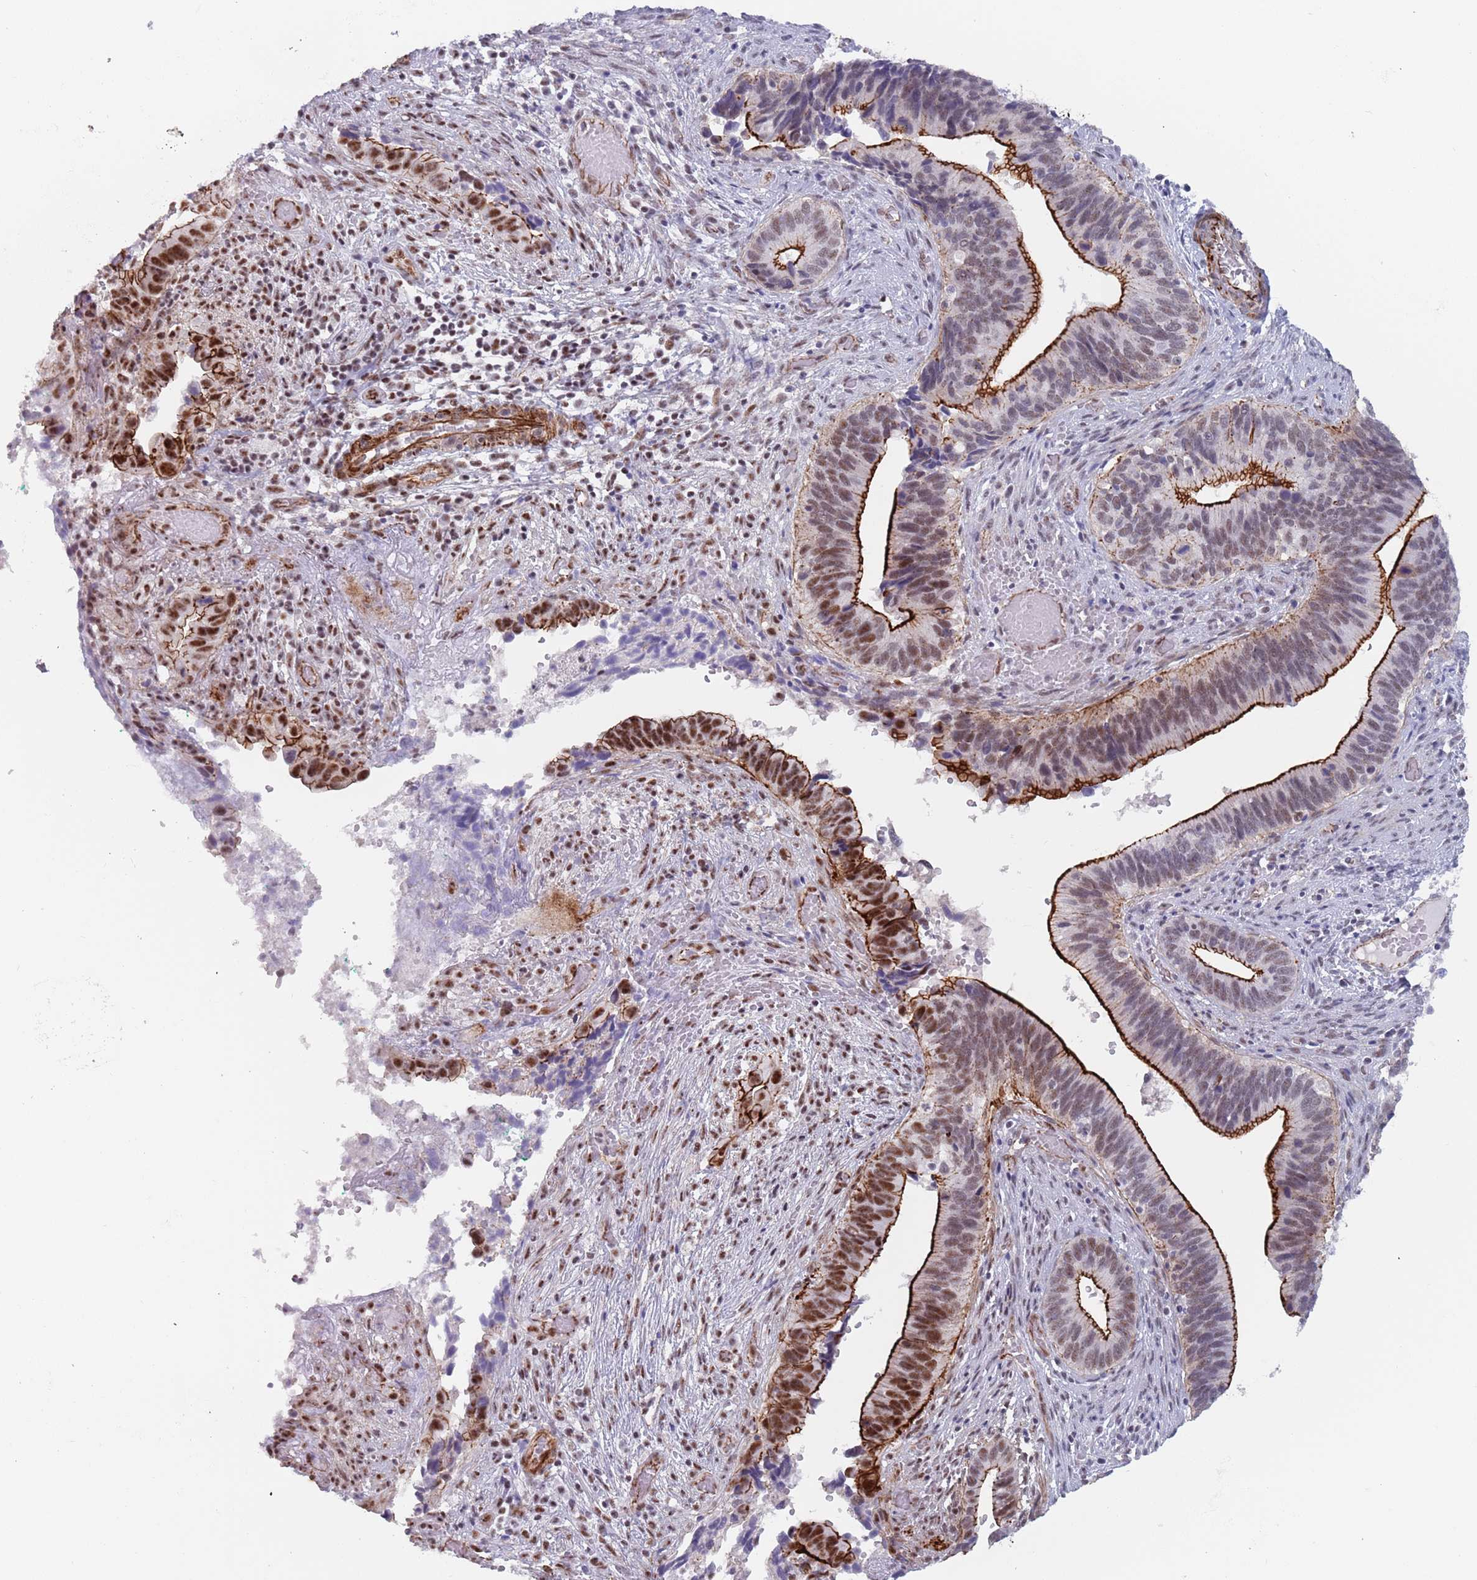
{"staining": {"intensity": "strong", "quantity": "25%-75%", "location": "cytoplasmic/membranous,nuclear"}, "tissue": "cervical cancer", "cell_type": "Tumor cells", "image_type": "cancer", "snomed": [{"axis": "morphology", "description": "Adenocarcinoma, NOS"}, {"axis": "topography", "description": "Cervix"}], "caption": "The image shows a brown stain indicating the presence of a protein in the cytoplasmic/membranous and nuclear of tumor cells in cervical adenocarcinoma.", "gene": "OR5A2", "patient": {"sex": "female", "age": 42}}